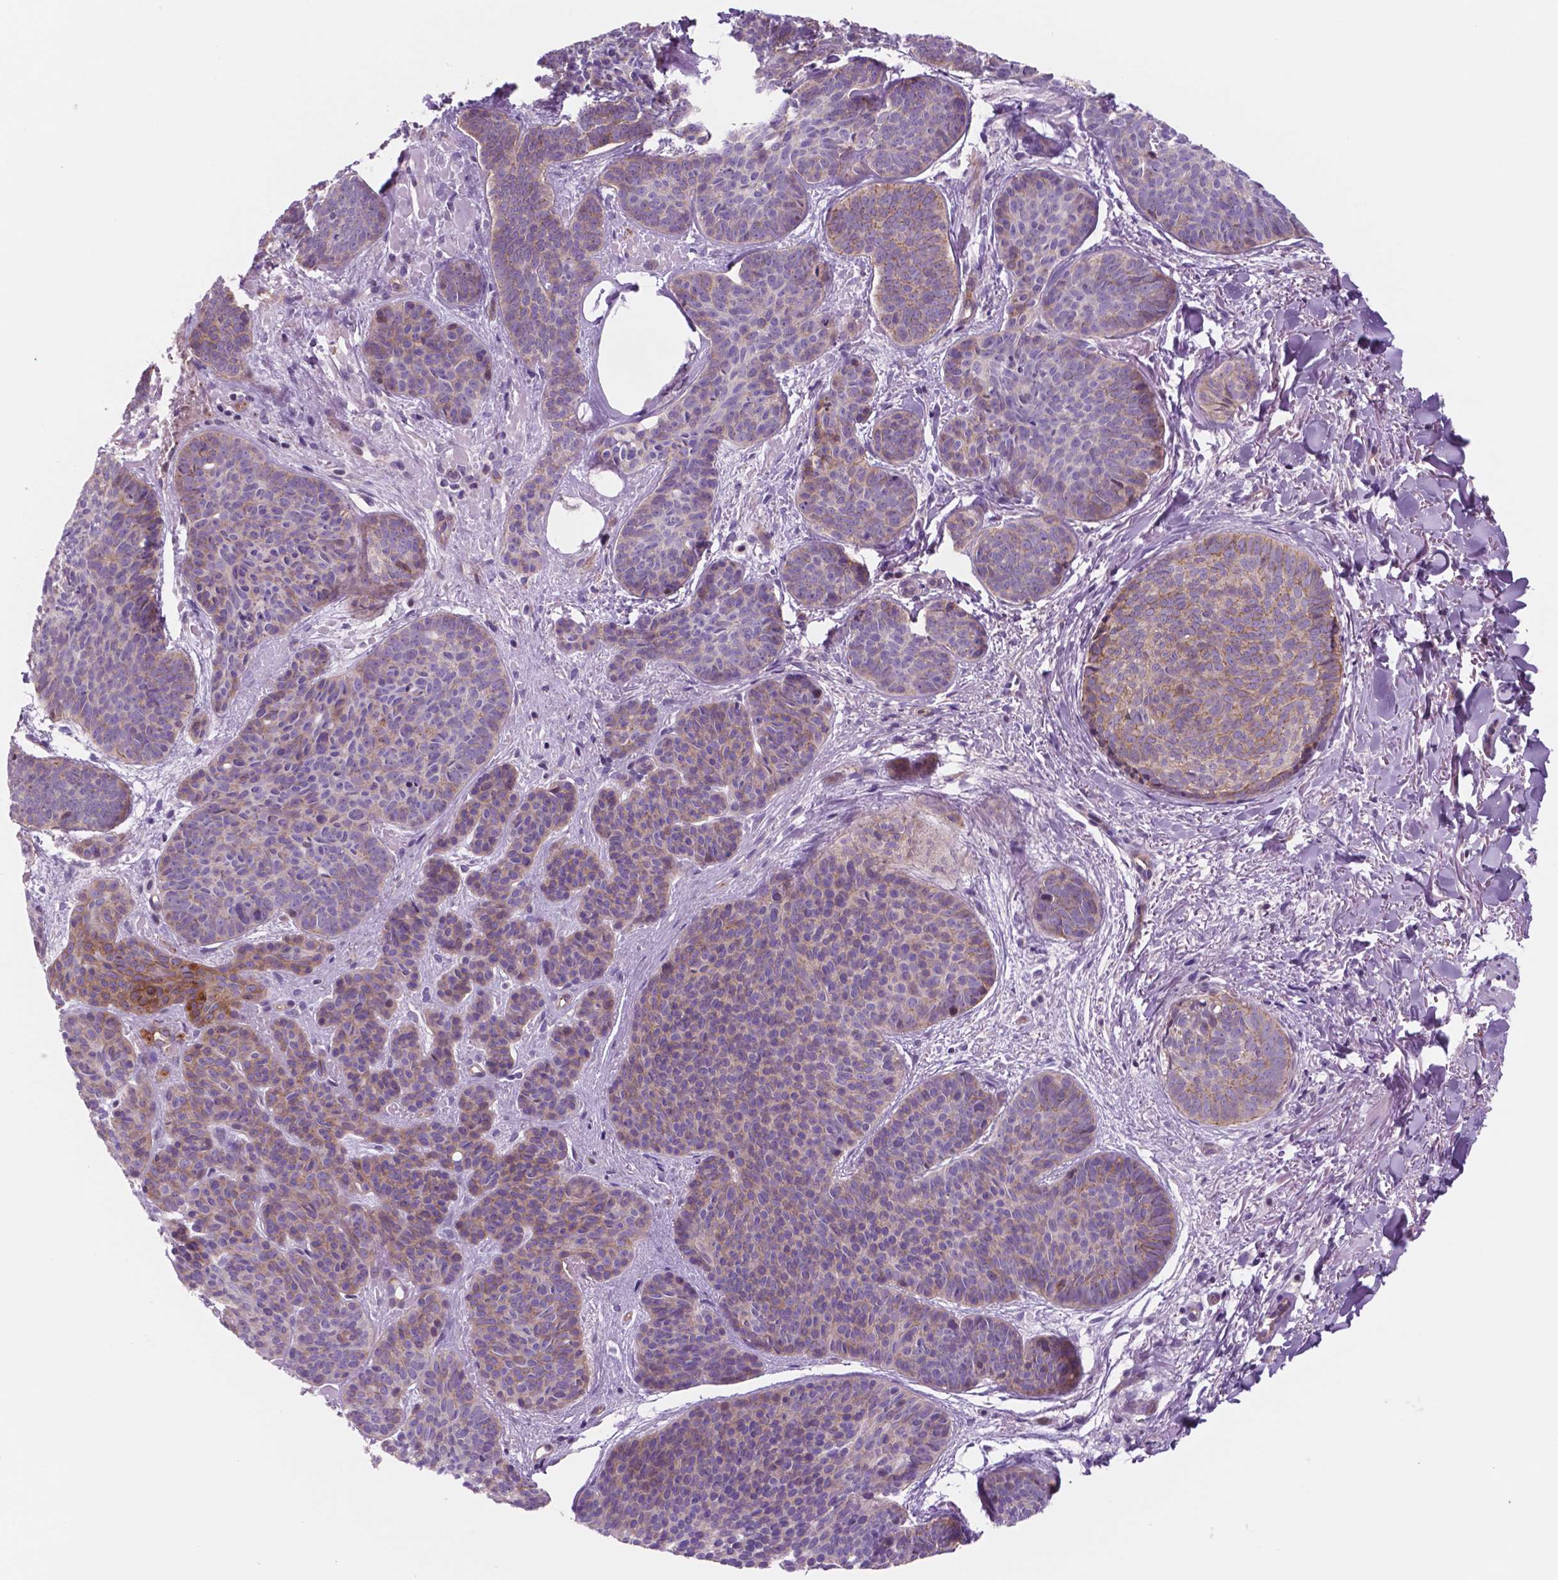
{"staining": {"intensity": "moderate", "quantity": "25%-75%", "location": "cytoplasmic/membranous"}, "tissue": "skin cancer", "cell_type": "Tumor cells", "image_type": "cancer", "snomed": [{"axis": "morphology", "description": "Basal cell carcinoma"}, {"axis": "topography", "description": "Skin"}], "caption": "Protein expression analysis of skin basal cell carcinoma shows moderate cytoplasmic/membranous positivity in about 25%-75% of tumor cells.", "gene": "RND3", "patient": {"sex": "female", "age": 82}}